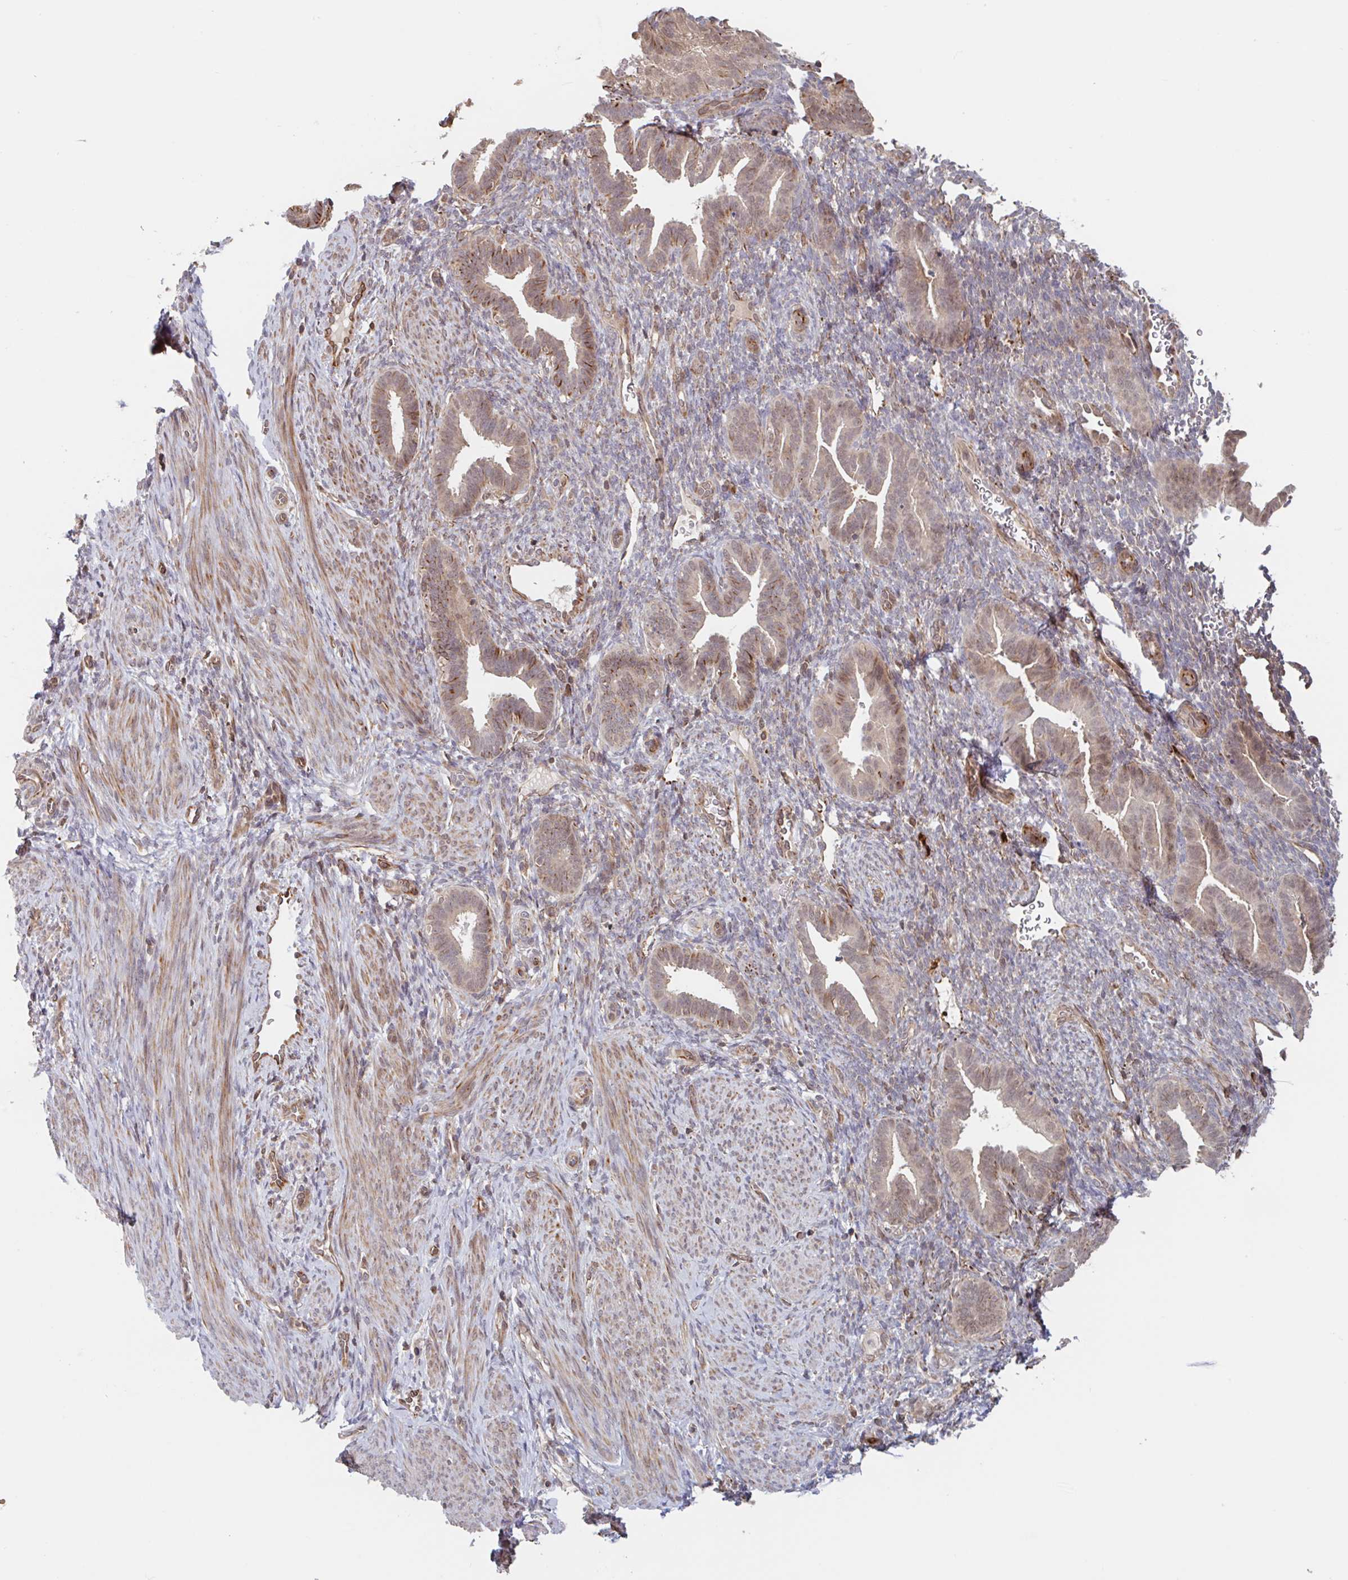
{"staining": {"intensity": "weak", "quantity": "<25%", "location": "cytoplasmic/membranous"}, "tissue": "endometrium", "cell_type": "Cells in endometrial stroma", "image_type": "normal", "snomed": [{"axis": "morphology", "description": "Normal tissue, NOS"}, {"axis": "topography", "description": "Endometrium"}], "caption": "Cells in endometrial stroma are negative for brown protein staining in normal endometrium. (IHC, brightfield microscopy, high magnification).", "gene": "NUB1", "patient": {"sex": "female", "age": 34}}